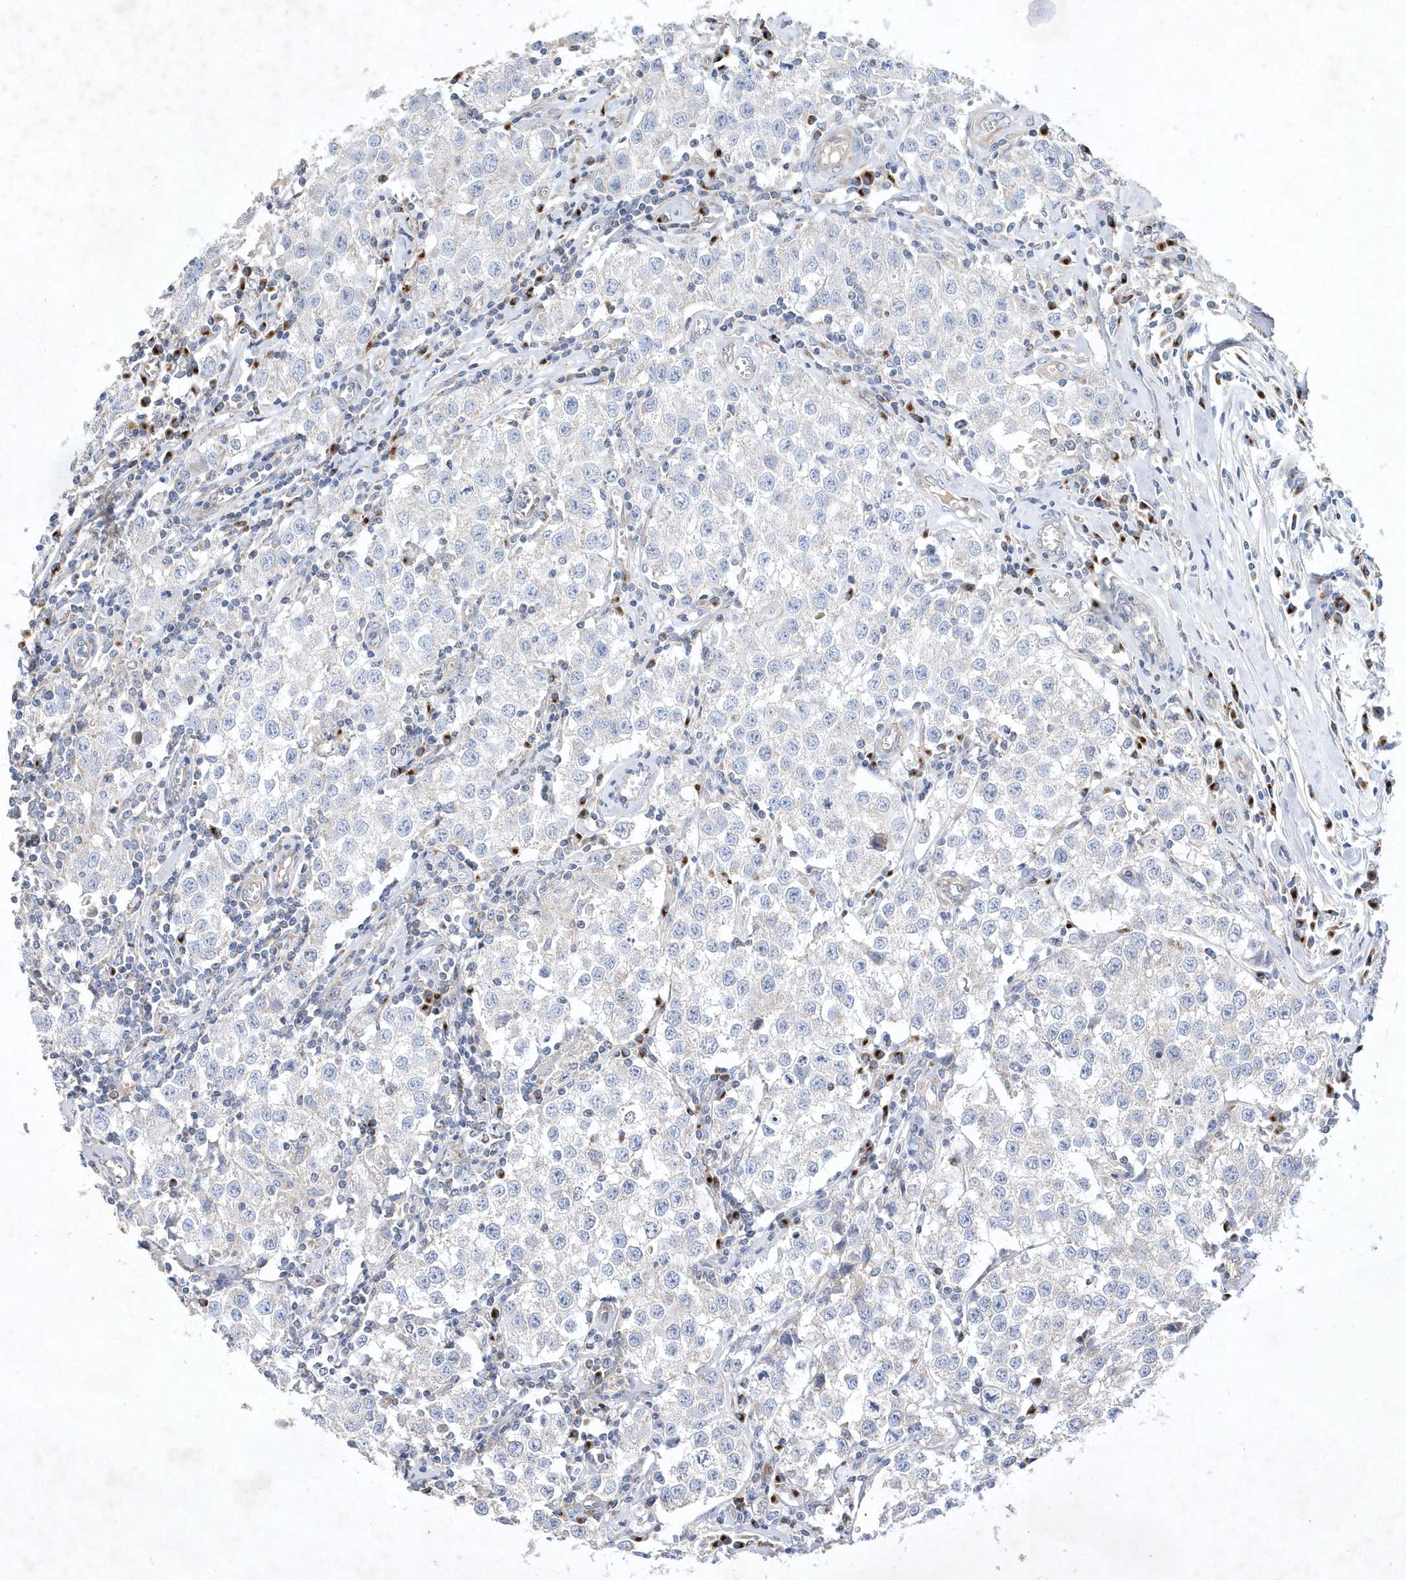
{"staining": {"intensity": "negative", "quantity": "none", "location": "none"}, "tissue": "testis cancer", "cell_type": "Tumor cells", "image_type": "cancer", "snomed": [{"axis": "morphology", "description": "Seminoma, NOS"}, {"axis": "morphology", "description": "Carcinoma, Embryonal, NOS"}, {"axis": "topography", "description": "Testis"}], "caption": "There is no significant positivity in tumor cells of testis cancer.", "gene": "METTL8", "patient": {"sex": "male", "age": 43}}